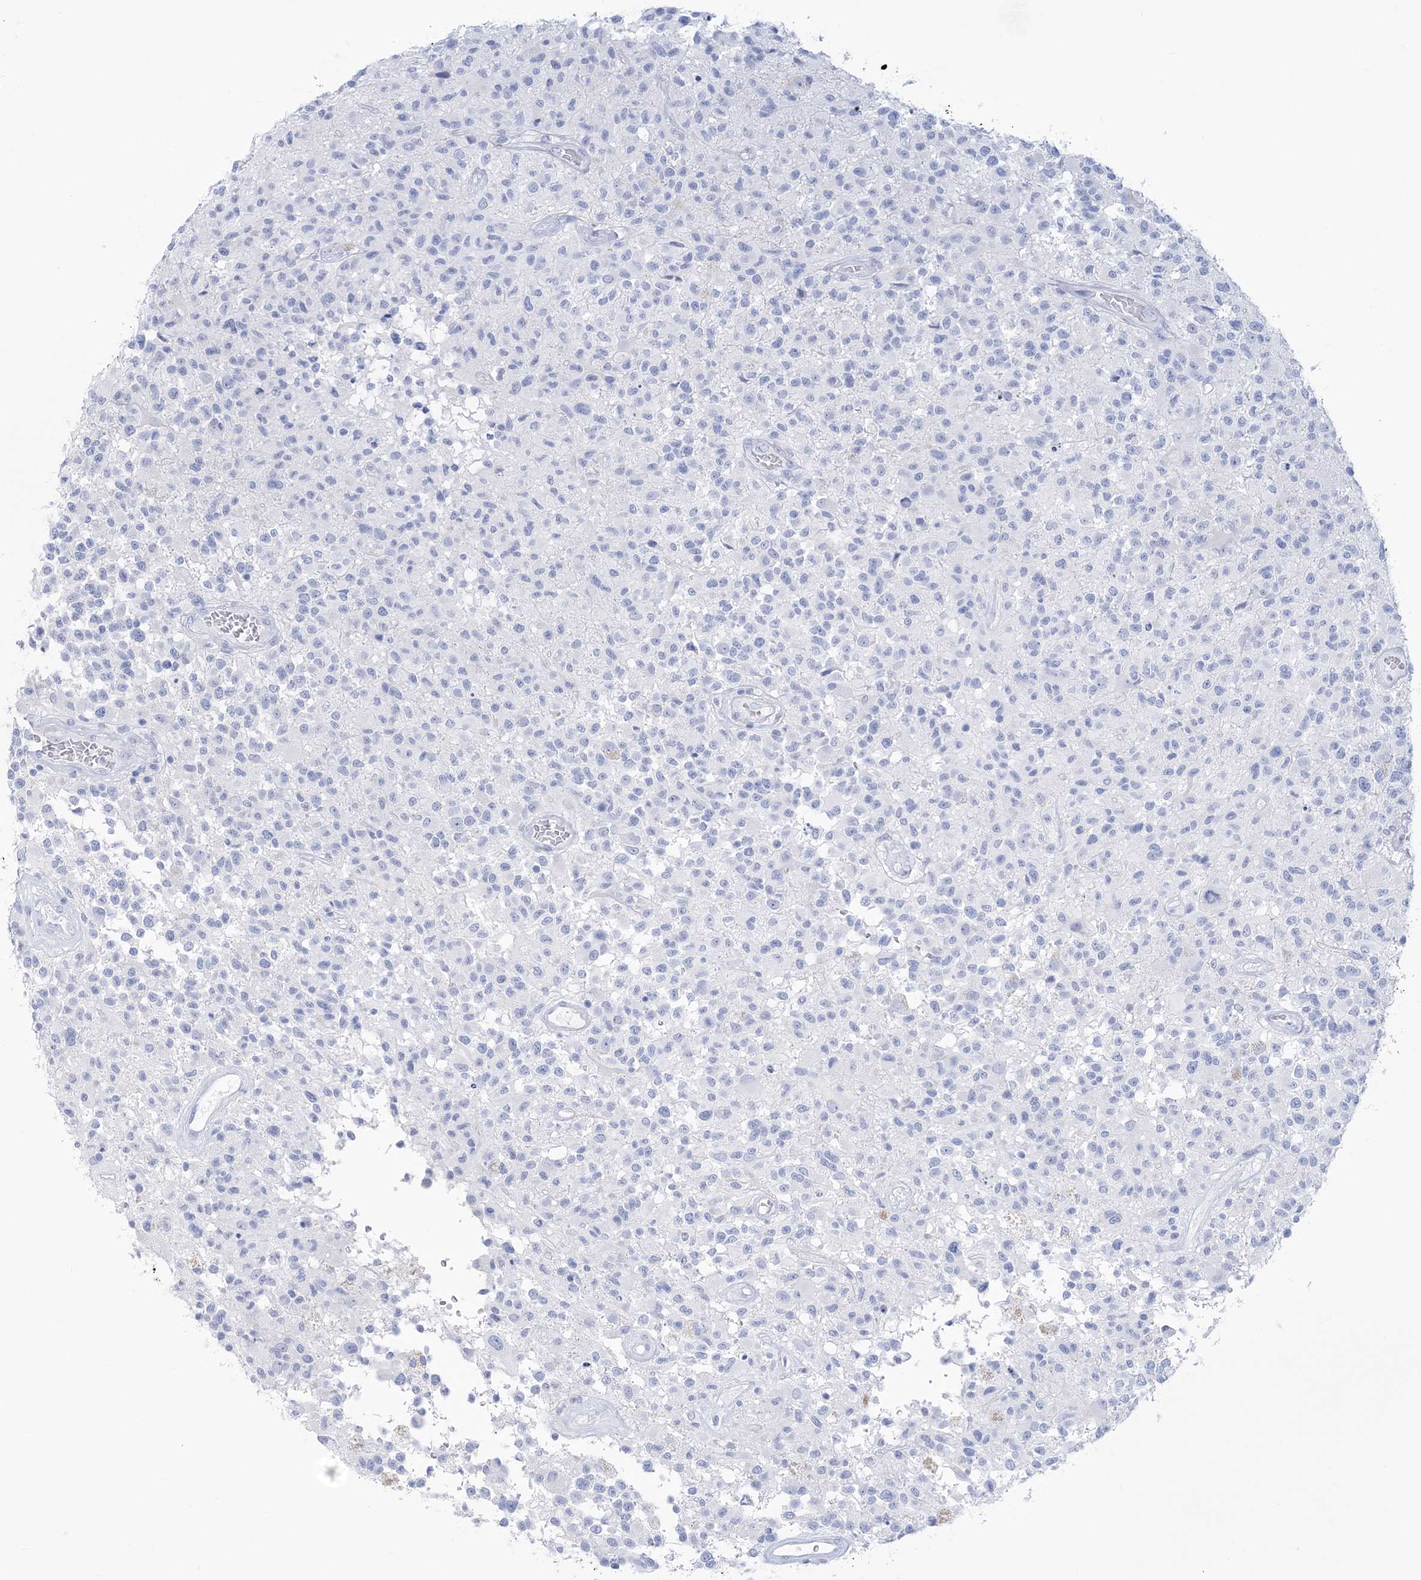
{"staining": {"intensity": "negative", "quantity": "none", "location": "none"}, "tissue": "glioma", "cell_type": "Tumor cells", "image_type": "cancer", "snomed": [{"axis": "morphology", "description": "Glioma, malignant, High grade"}, {"axis": "morphology", "description": "Glioblastoma, NOS"}, {"axis": "topography", "description": "Brain"}], "caption": "Tumor cells show no significant staining in glioma.", "gene": "RBP2", "patient": {"sex": "male", "age": 60}}